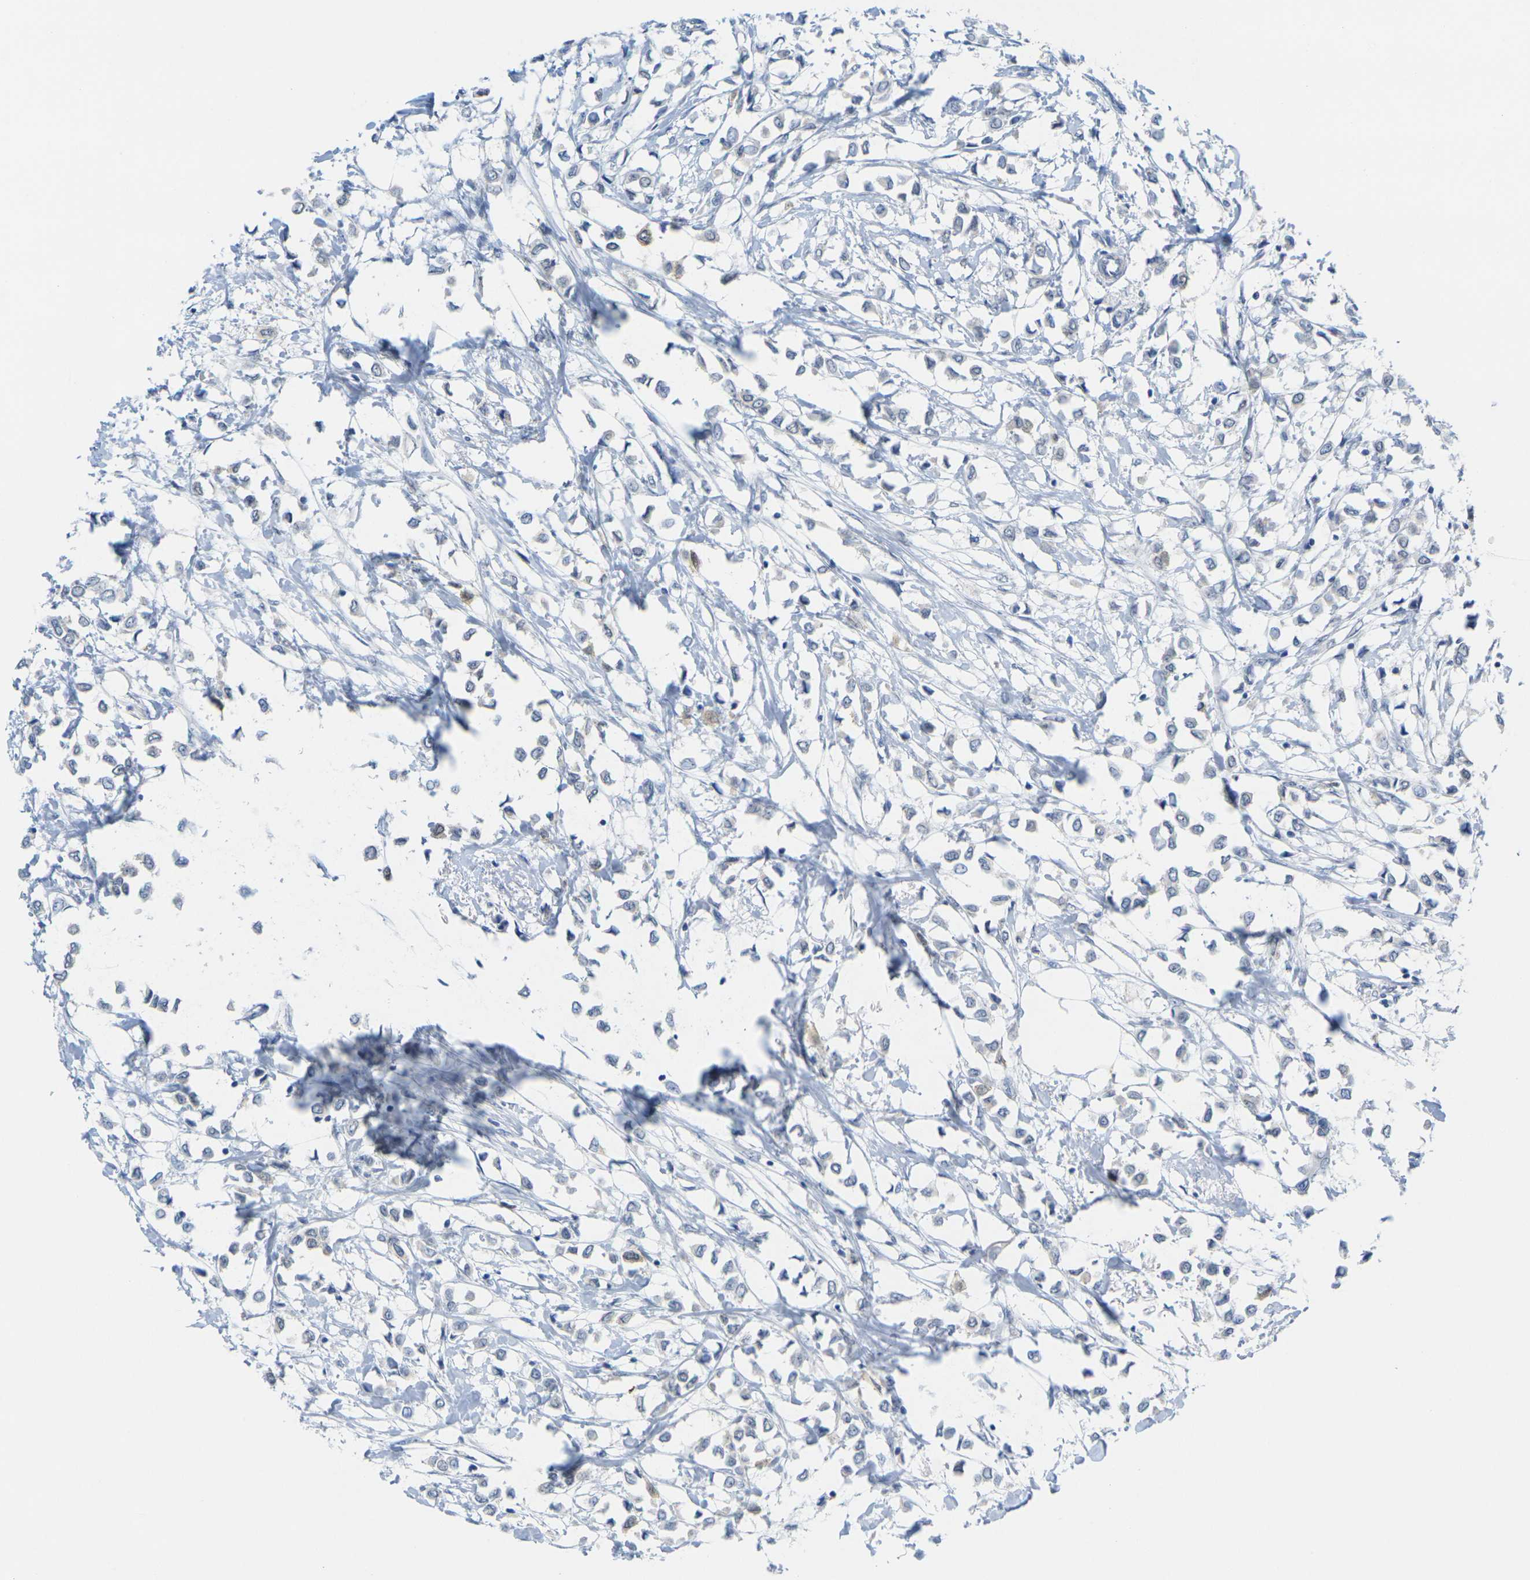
{"staining": {"intensity": "negative", "quantity": "none", "location": "none"}, "tissue": "breast cancer", "cell_type": "Tumor cells", "image_type": "cancer", "snomed": [{"axis": "morphology", "description": "Lobular carcinoma"}, {"axis": "topography", "description": "Breast"}], "caption": "Breast cancer (lobular carcinoma) stained for a protein using immunohistochemistry (IHC) exhibits no staining tumor cells.", "gene": "CDK2", "patient": {"sex": "female", "age": 51}}